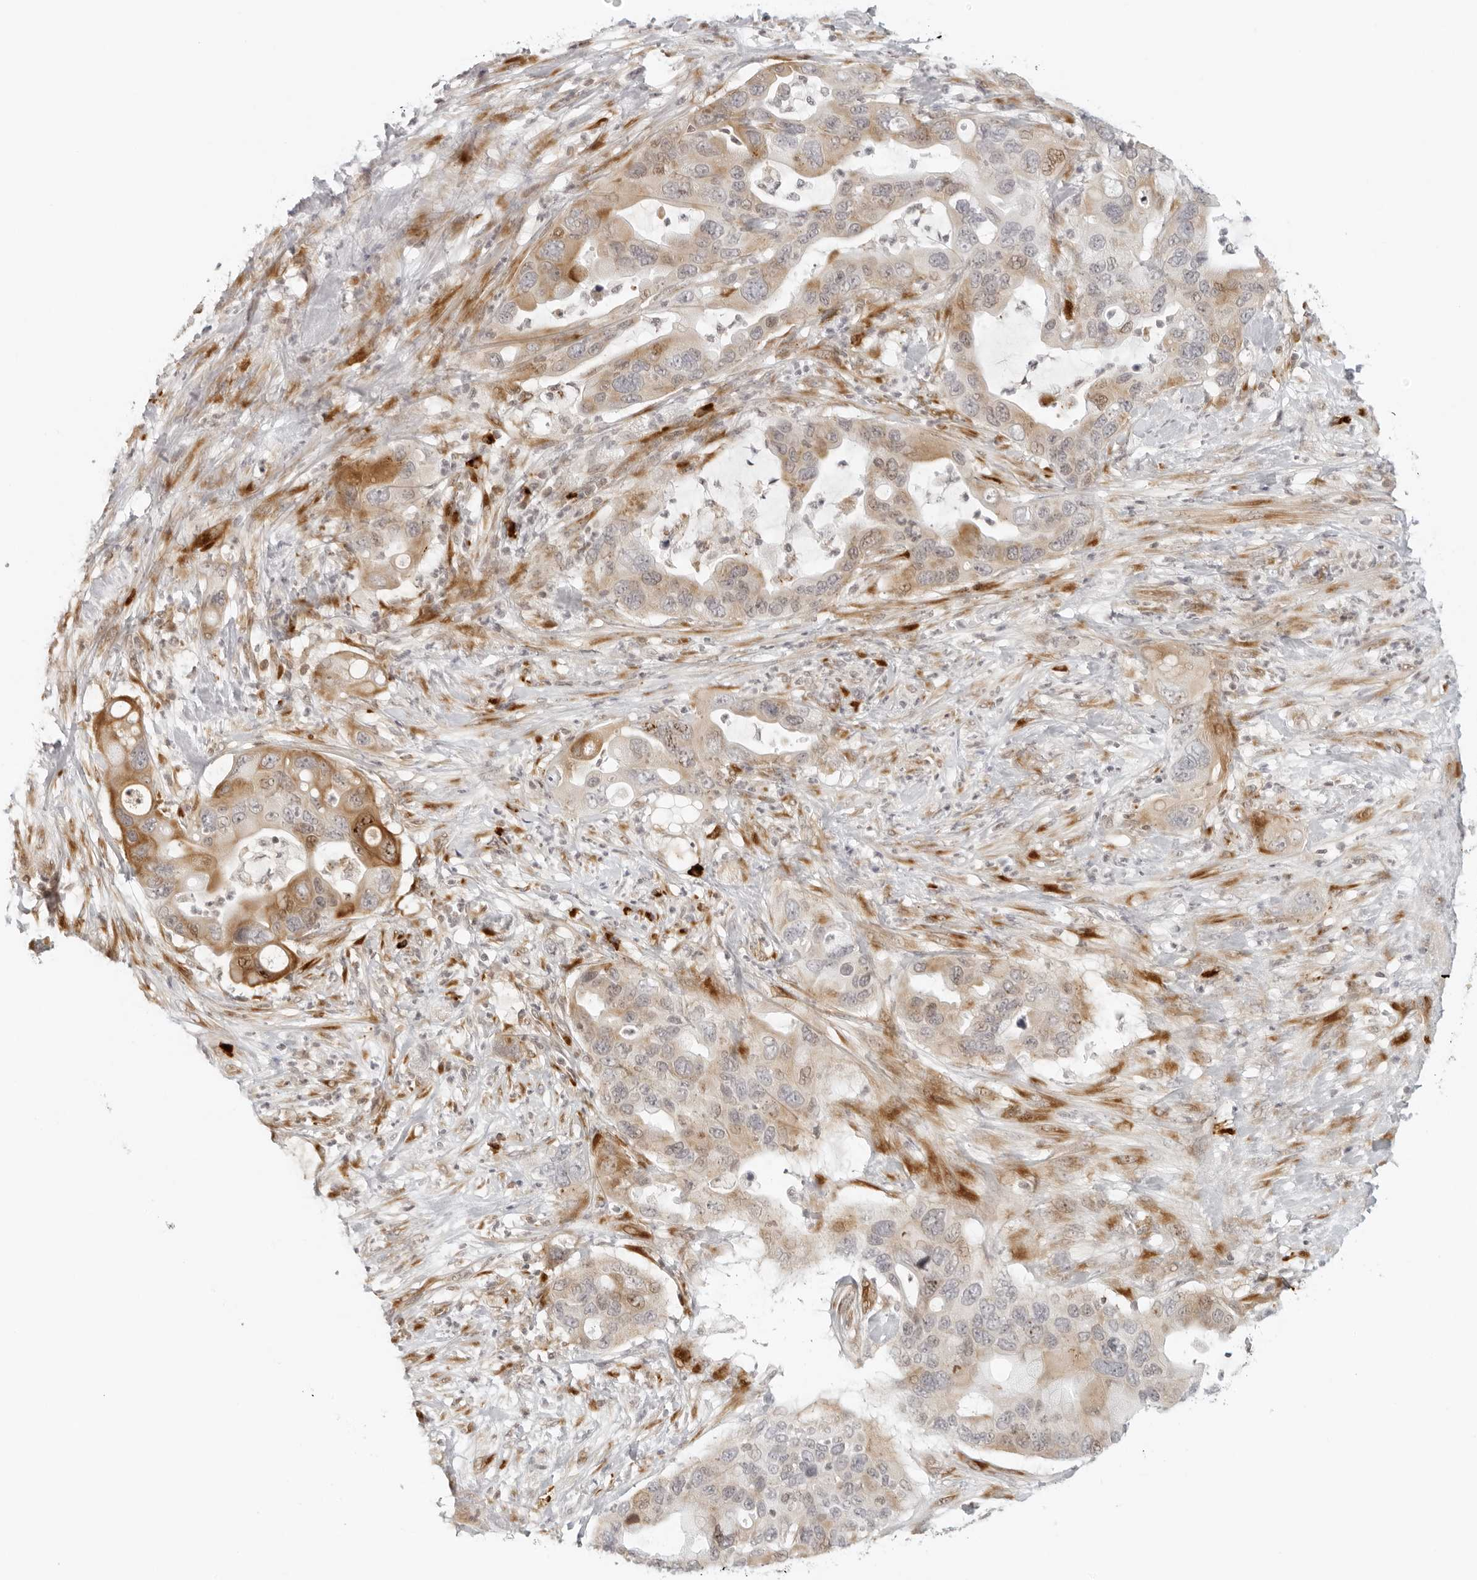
{"staining": {"intensity": "moderate", "quantity": "25%-75%", "location": "cytoplasmic/membranous,nuclear"}, "tissue": "pancreatic cancer", "cell_type": "Tumor cells", "image_type": "cancer", "snomed": [{"axis": "morphology", "description": "Adenocarcinoma, NOS"}, {"axis": "topography", "description": "Pancreas"}], "caption": "Tumor cells exhibit medium levels of moderate cytoplasmic/membranous and nuclear staining in approximately 25%-75% of cells in human pancreatic cancer.", "gene": "ZNF678", "patient": {"sex": "female", "age": 71}}